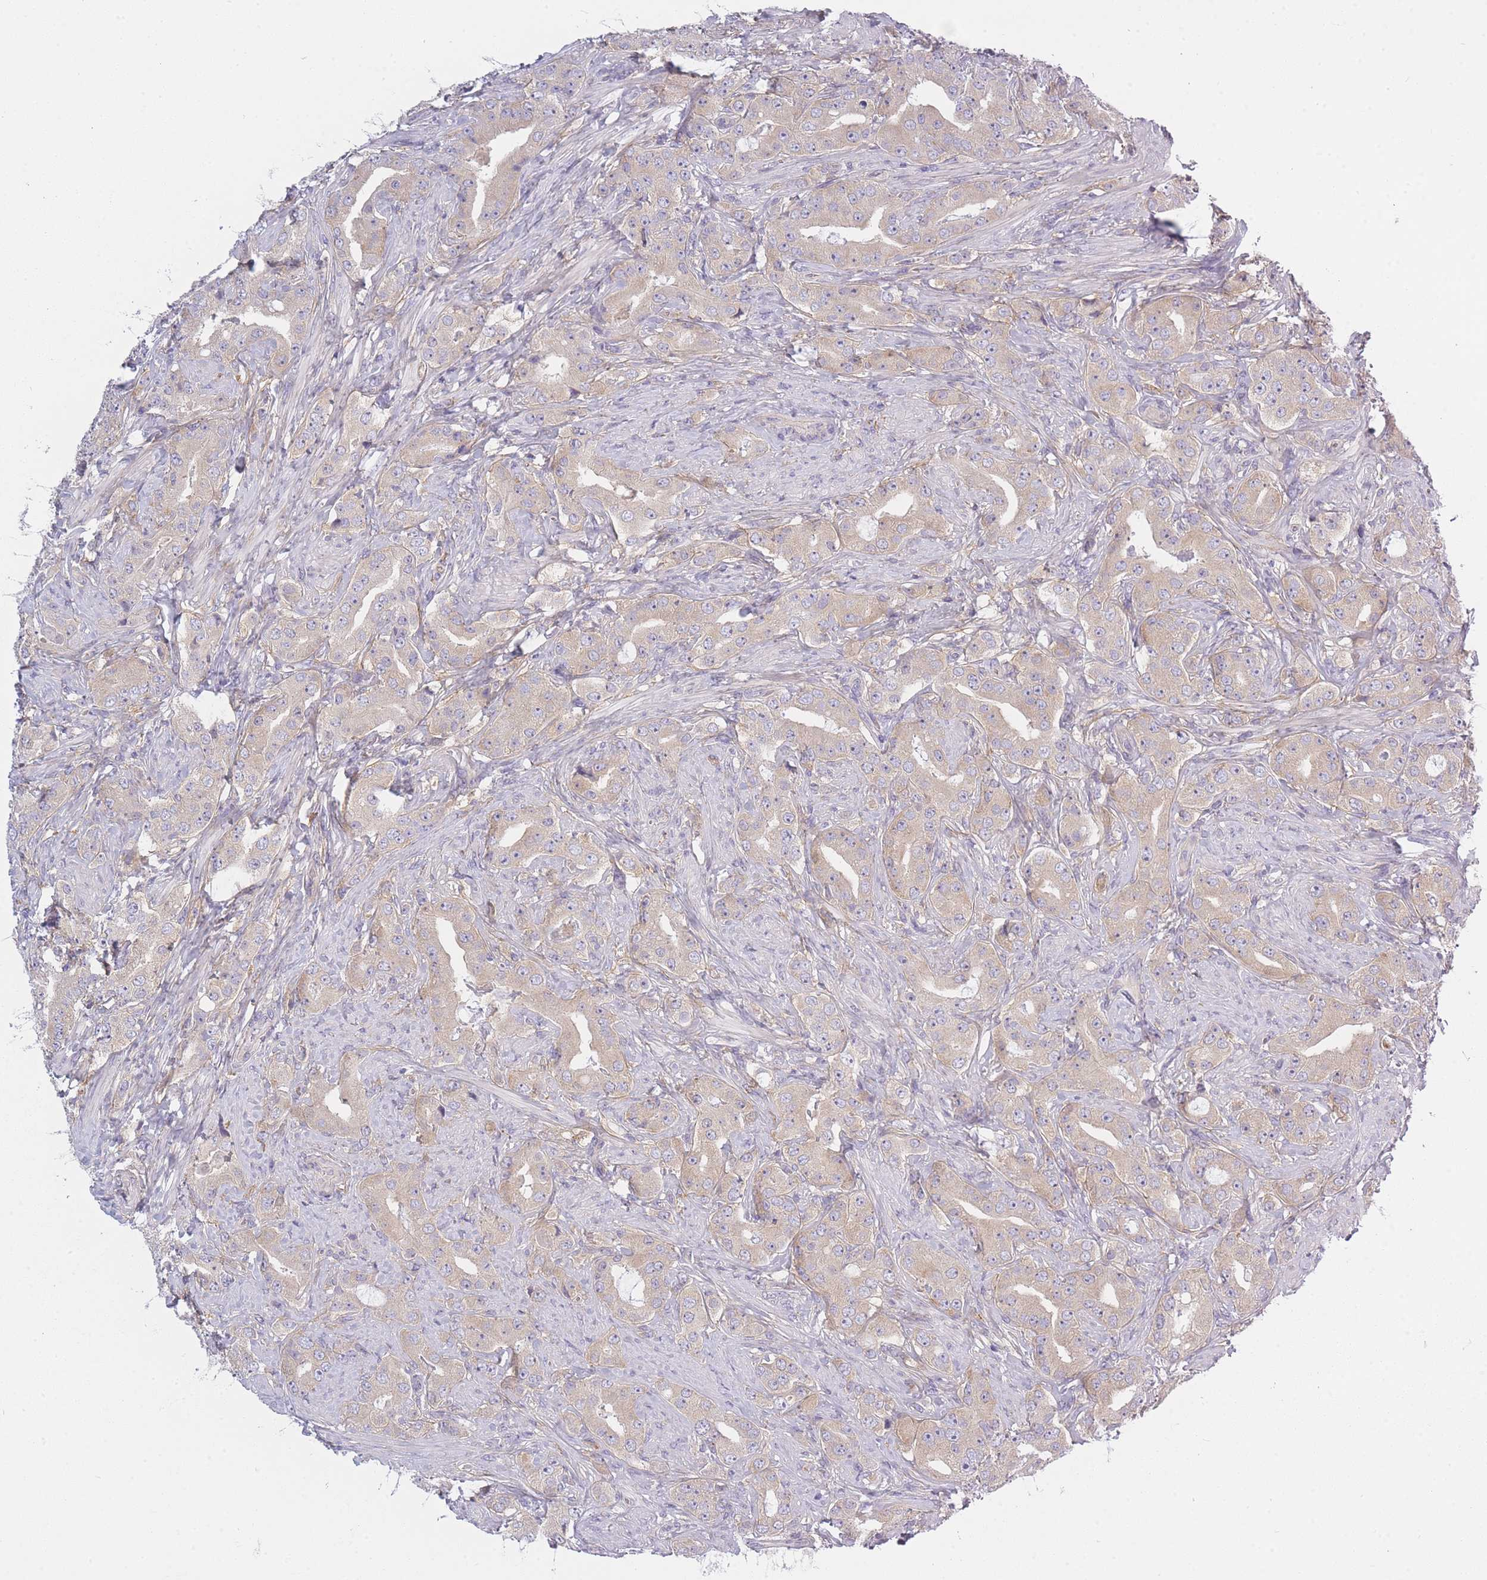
{"staining": {"intensity": "weak", "quantity": "<25%", "location": "cytoplasmic/membranous"}, "tissue": "prostate cancer", "cell_type": "Tumor cells", "image_type": "cancer", "snomed": [{"axis": "morphology", "description": "Adenocarcinoma, High grade"}, {"axis": "topography", "description": "Prostate"}], "caption": "DAB immunohistochemical staining of prostate cancer shows no significant positivity in tumor cells.", "gene": "AP3M2", "patient": {"sex": "male", "age": 63}}